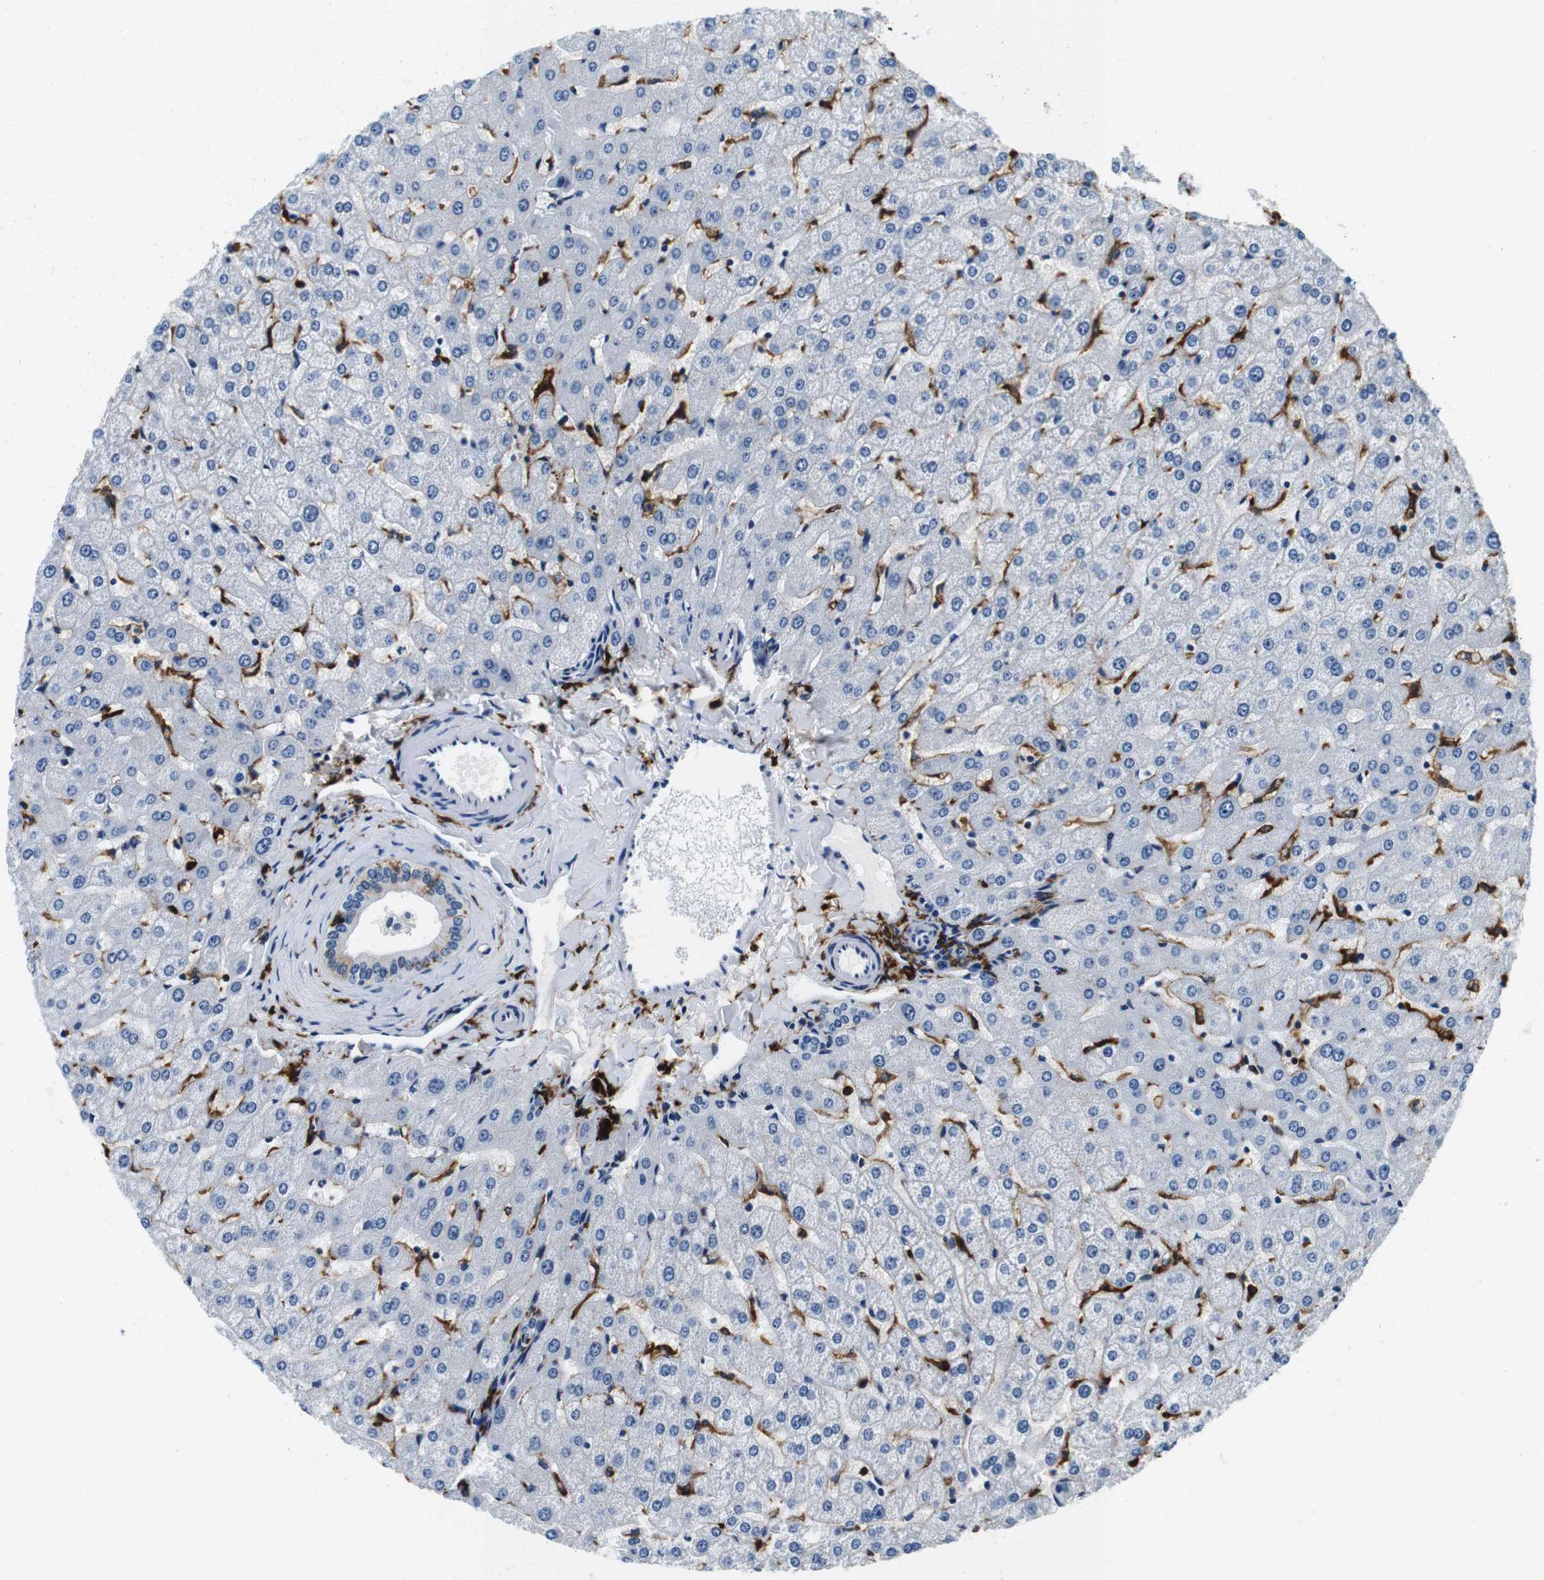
{"staining": {"intensity": "negative", "quantity": "none", "location": "none"}, "tissue": "liver", "cell_type": "Cholangiocytes", "image_type": "normal", "snomed": [{"axis": "morphology", "description": "Normal tissue, NOS"}, {"axis": "morphology", "description": "Fibrosis, NOS"}, {"axis": "topography", "description": "Liver"}], "caption": "IHC of normal liver reveals no positivity in cholangiocytes. The staining was performed using DAB to visualize the protein expression in brown, while the nuclei were stained in blue with hematoxylin (Magnification: 20x).", "gene": "HLA", "patient": {"sex": "female", "age": 29}}